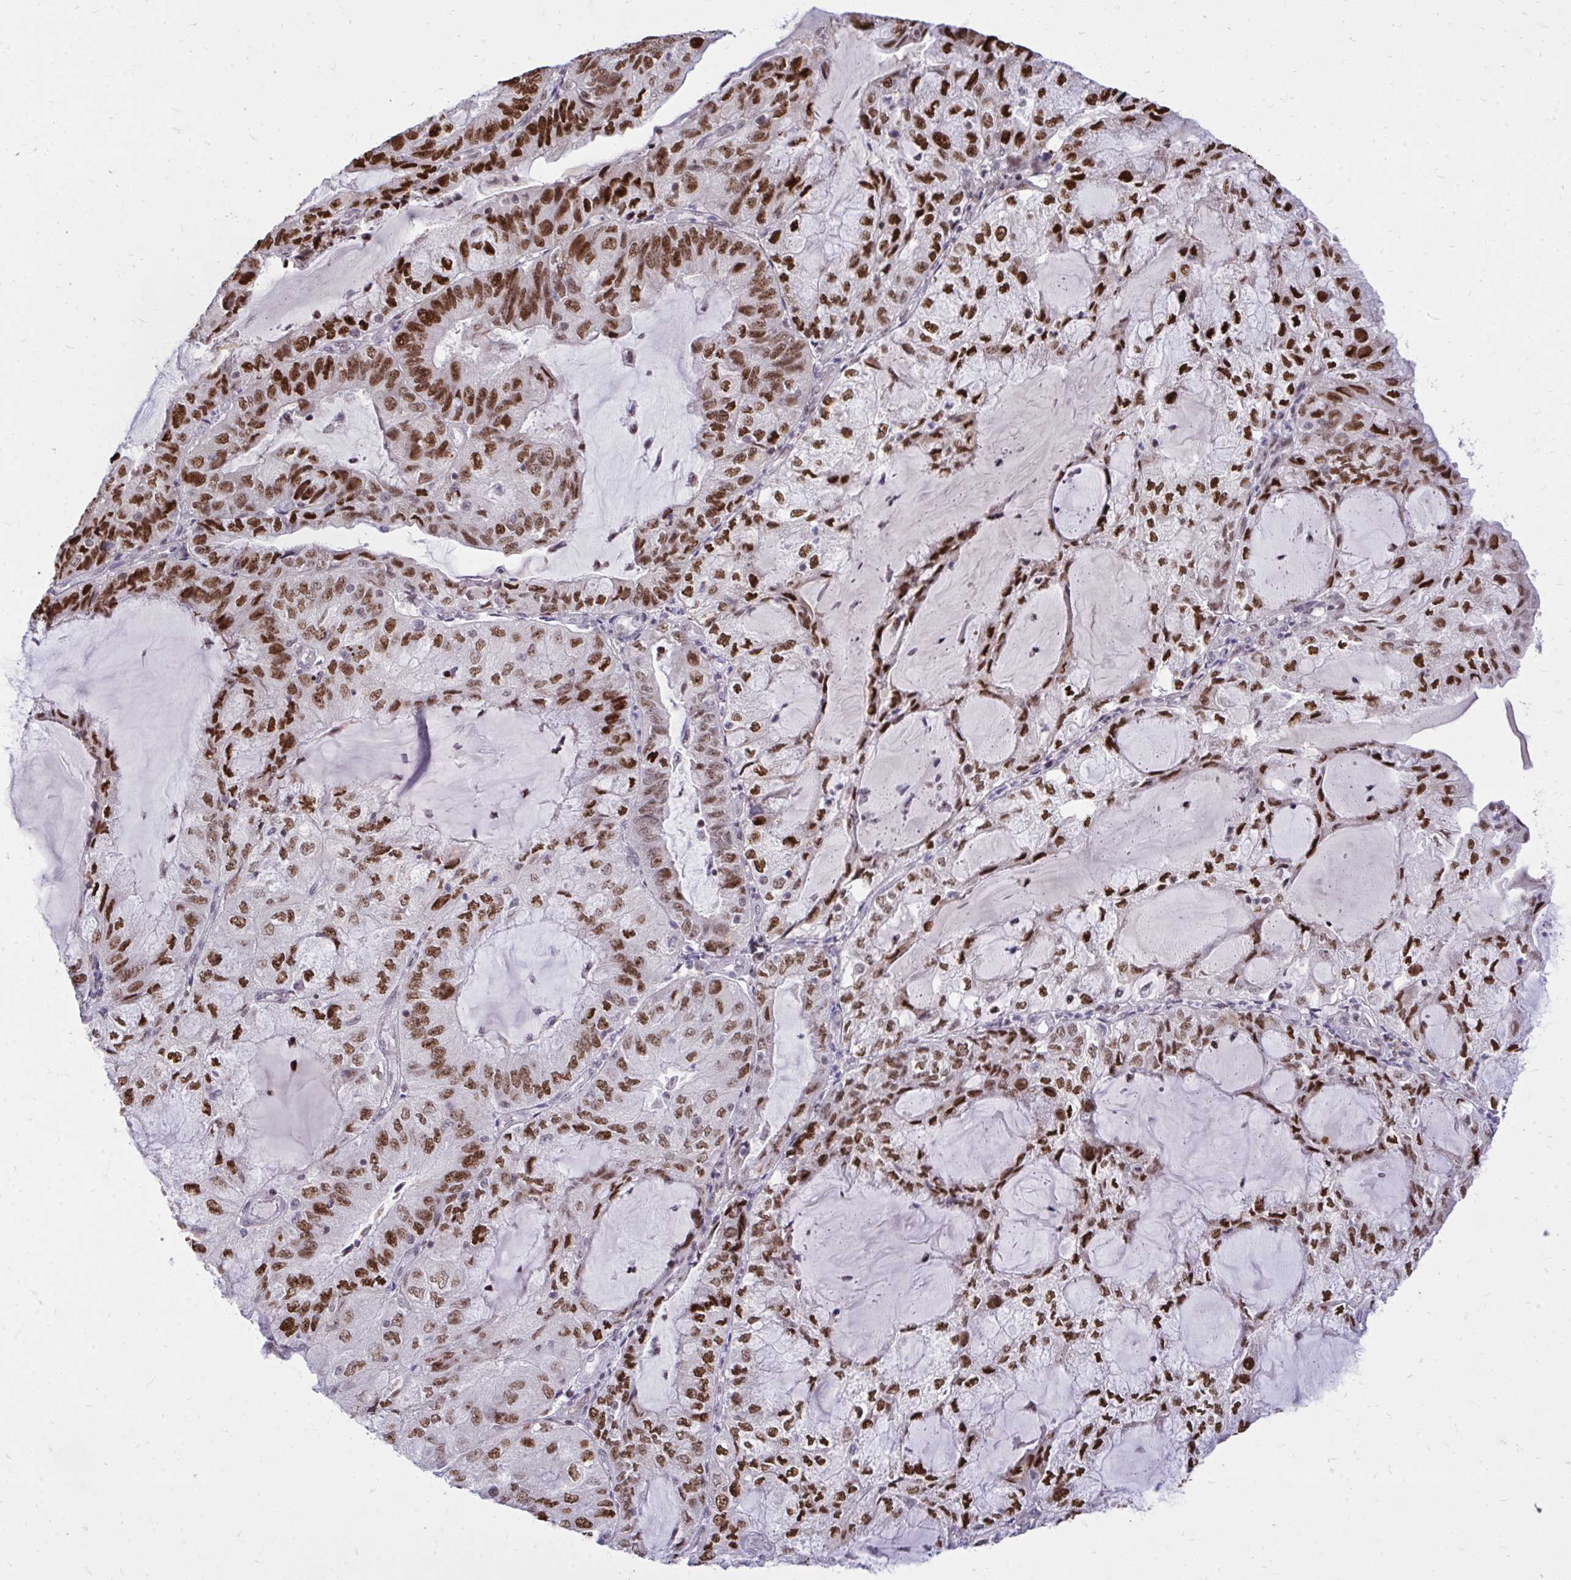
{"staining": {"intensity": "strong", "quantity": ">75%", "location": "nuclear"}, "tissue": "endometrial cancer", "cell_type": "Tumor cells", "image_type": "cancer", "snomed": [{"axis": "morphology", "description": "Adenocarcinoma, NOS"}, {"axis": "topography", "description": "Endometrium"}], "caption": "Immunohistochemistry (IHC) (DAB (3,3'-diaminobenzidine)) staining of adenocarcinoma (endometrial) shows strong nuclear protein staining in approximately >75% of tumor cells.", "gene": "C14orf39", "patient": {"sex": "female", "age": 81}}